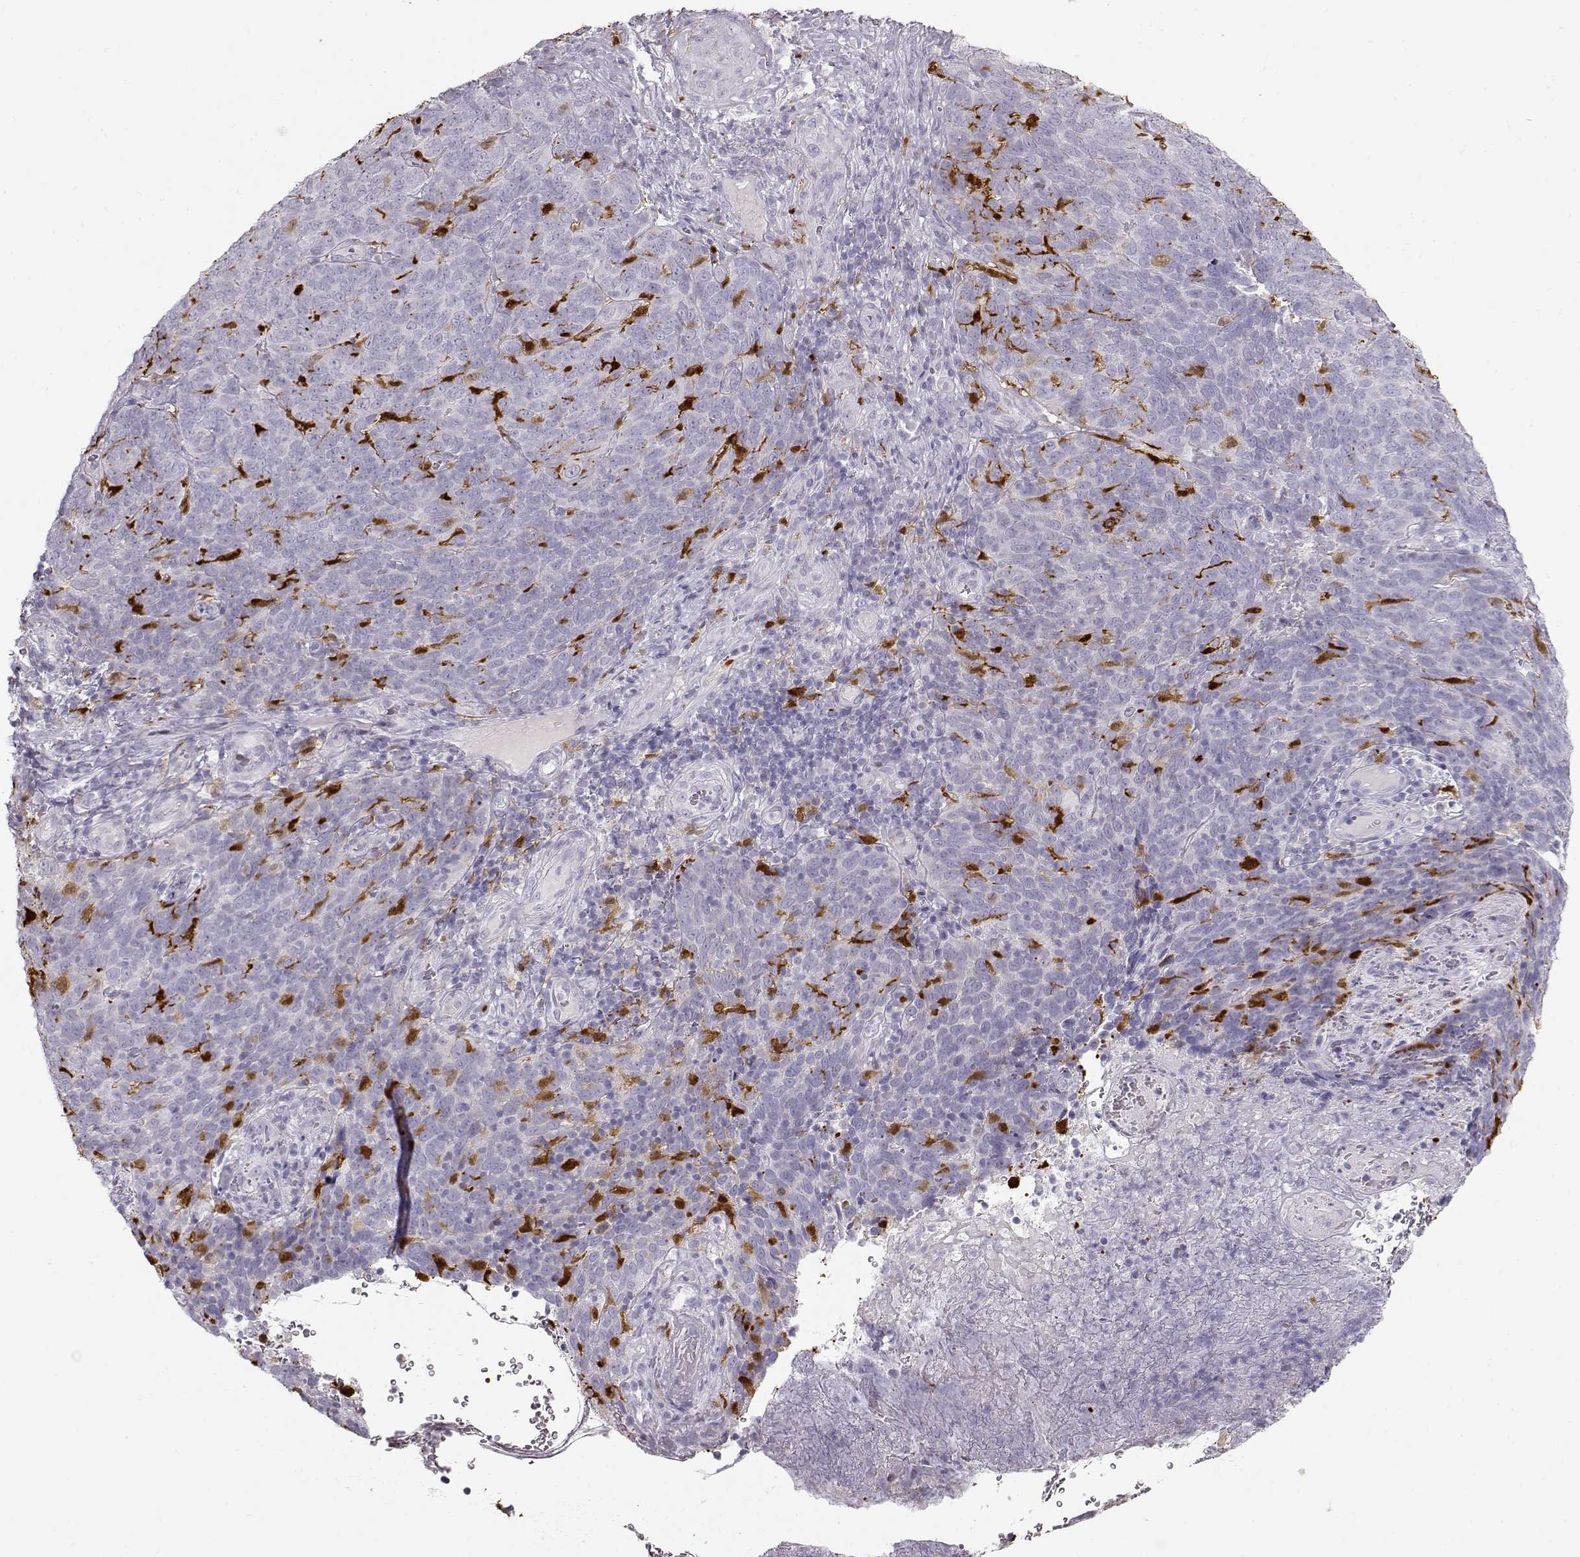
{"staining": {"intensity": "negative", "quantity": "none", "location": "none"}, "tissue": "skin cancer", "cell_type": "Tumor cells", "image_type": "cancer", "snomed": [{"axis": "morphology", "description": "Squamous cell carcinoma, NOS"}, {"axis": "topography", "description": "Skin"}, {"axis": "topography", "description": "Anal"}], "caption": "This is an immunohistochemistry (IHC) photomicrograph of human squamous cell carcinoma (skin). There is no staining in tumor cells.", "gene": "S100B", "patient": {"sex": "female", "age": 51}}